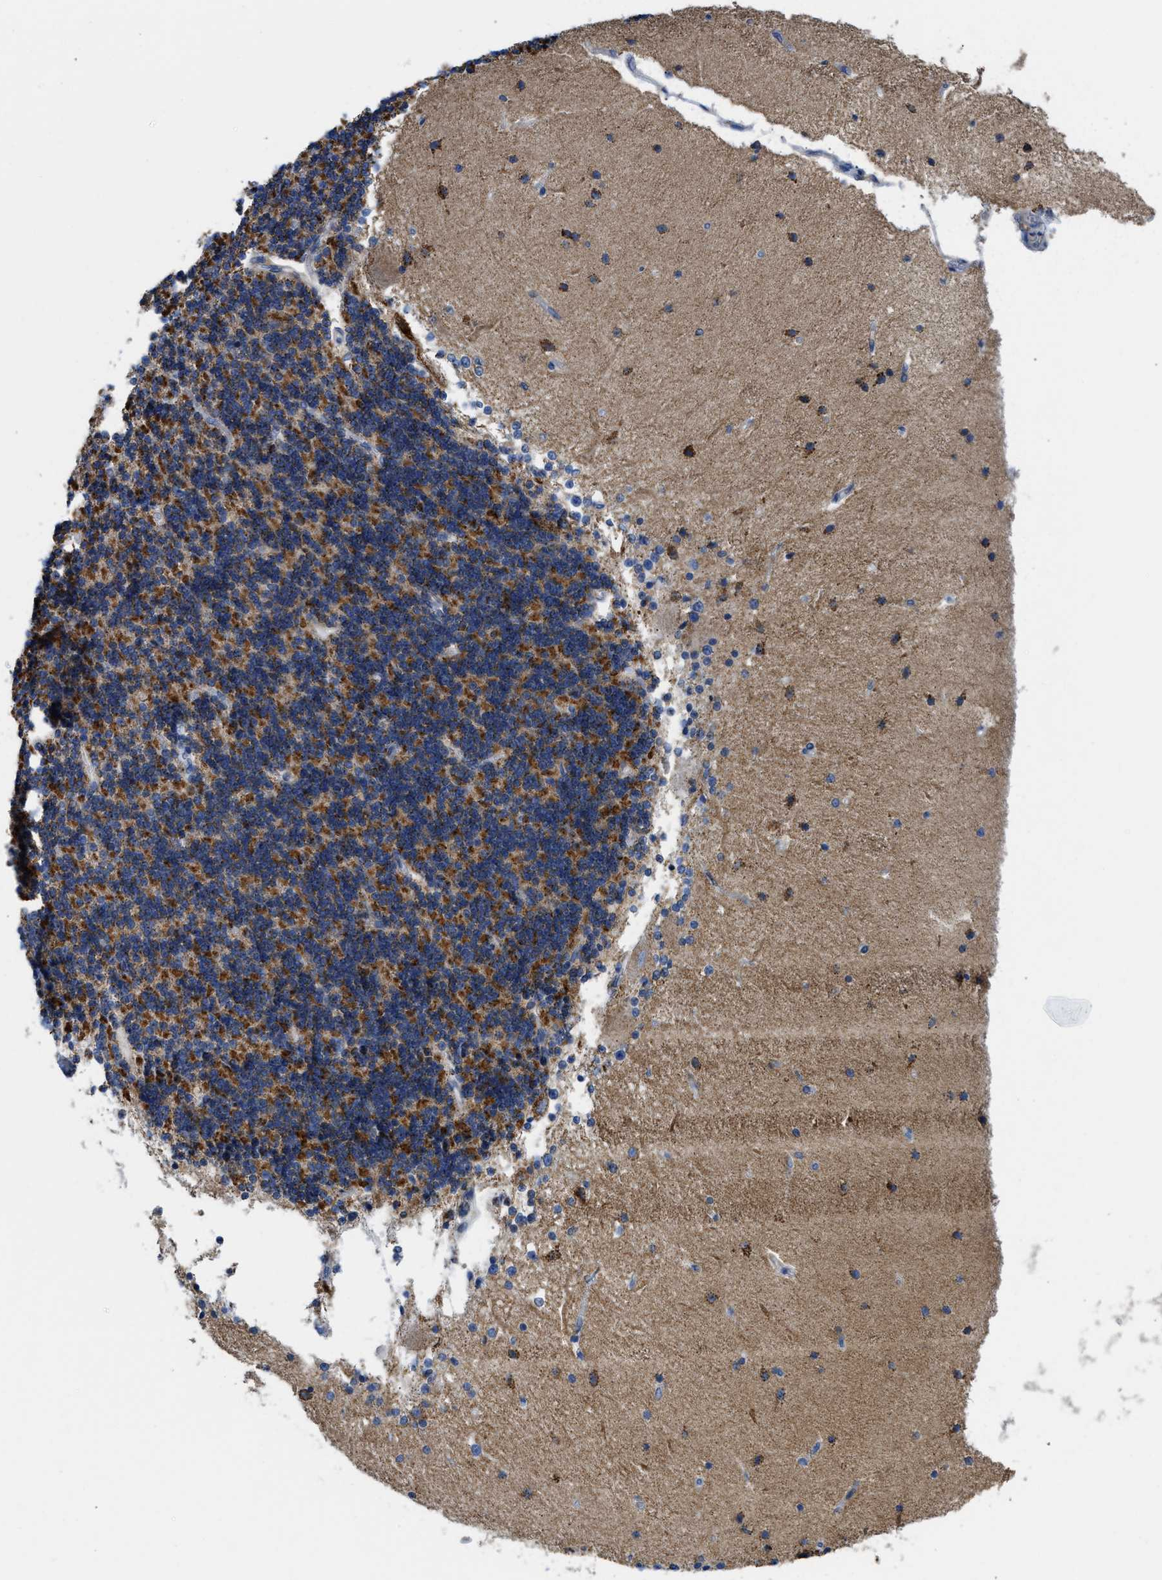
{"staining": {"intensity": "moderate", "quantity": "25%-75%", "location": "cytoplasmic/membranous"}, "tissue": "cerebellum", "cell_type": "Cells in granular layer", "image_type": "normal", "snomed": [{"axis": "morphology", "description": "Normal tissue, NOS"}, {"axis": "topography", "description": "Cerebellum"}], "caption": "An immunohistochemistry photomicrograph of normal tissue is shown. Protein staining in brown labels moderate cytoplasmic/membranous positivity in cerebellum within cells in granular layer.", "gene": "SLC25A13", "patient": {"sex": "female", "age": 54}}